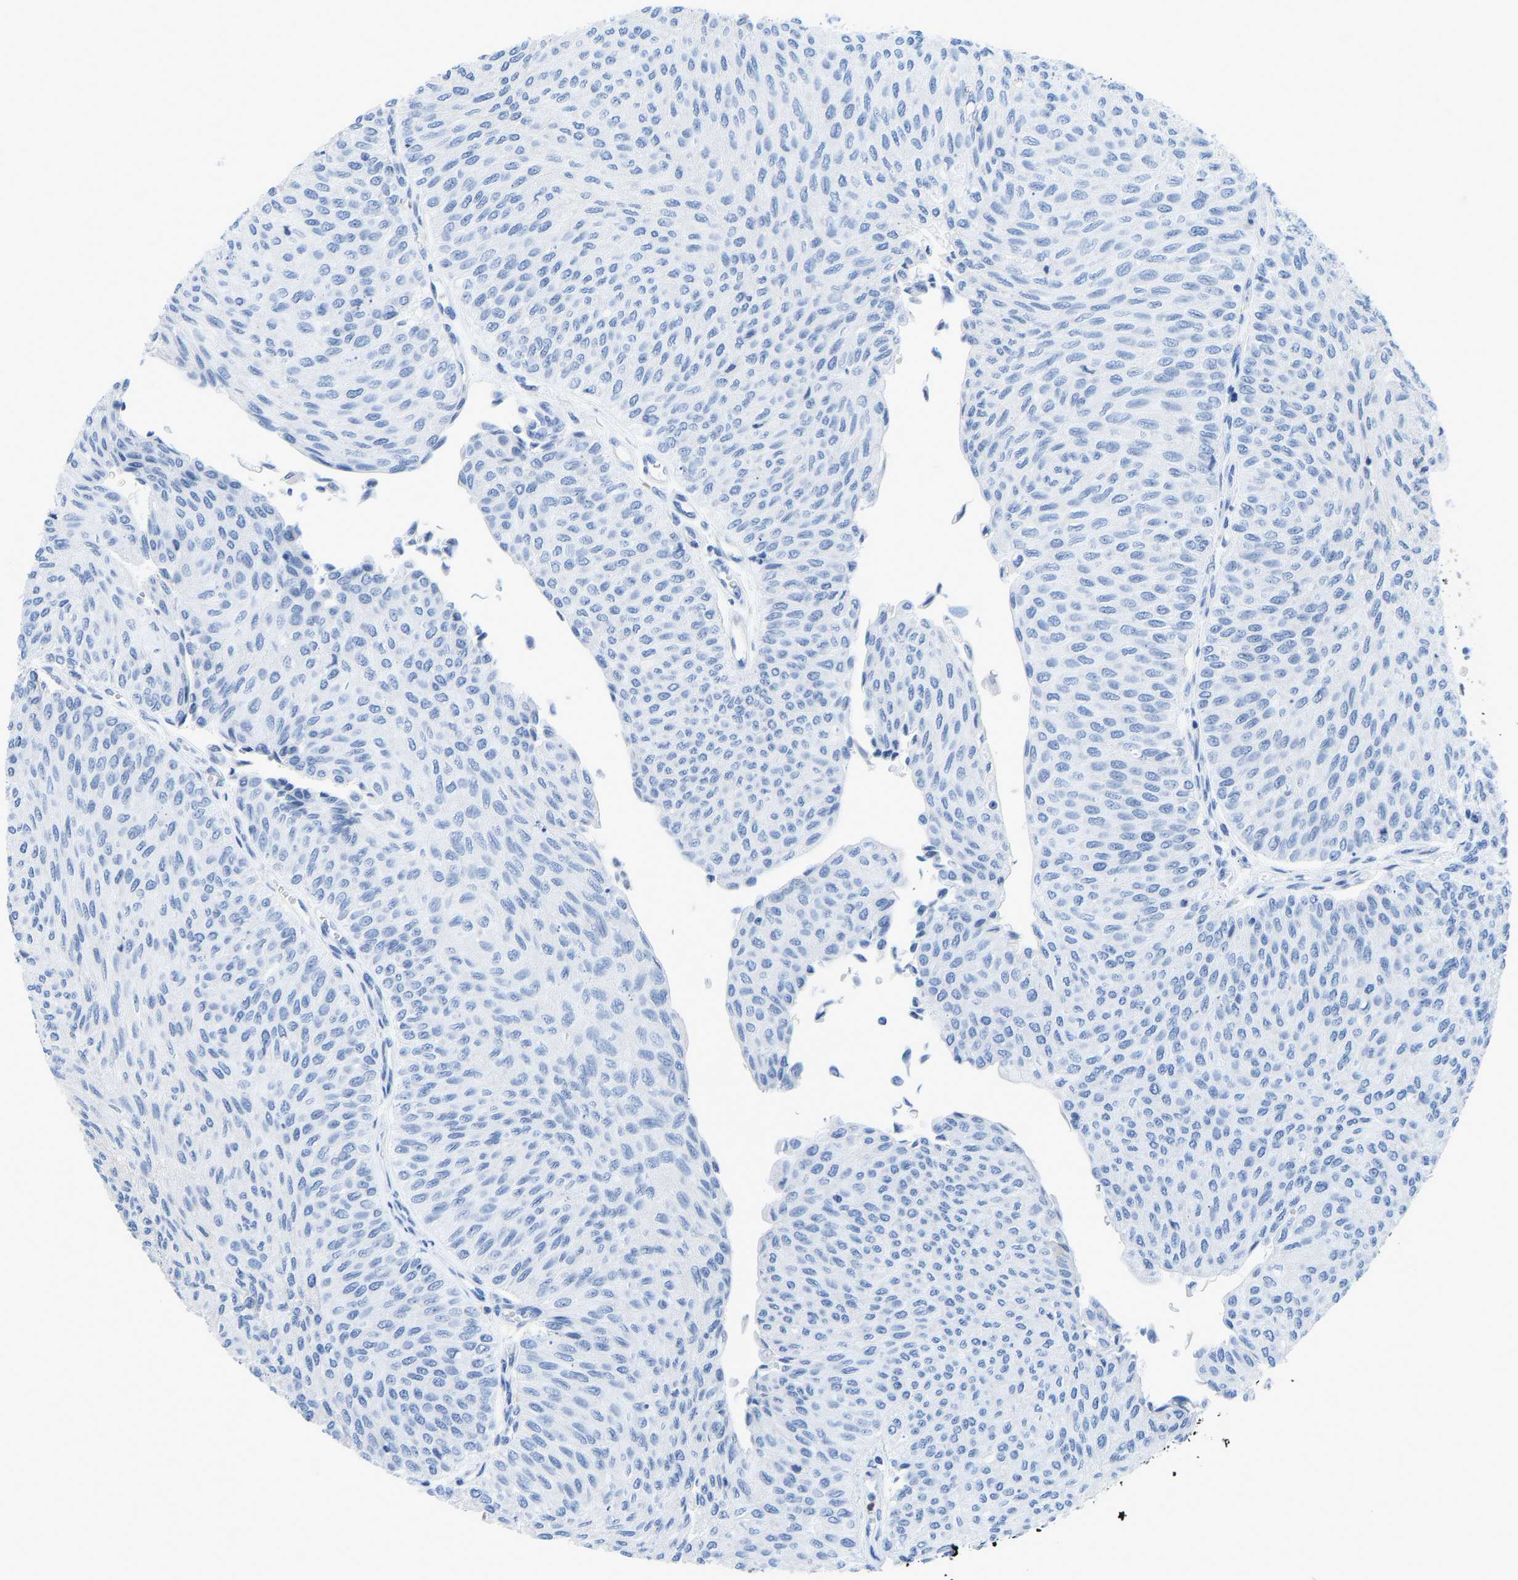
{"staining": {"intensity": "negative", "quantity": "none", "location": "none"}, "tissue": "urothelial cancer", "cell_type": "Tumor cells", "image_type": "cancer", "snomed": [{"axis": "morphology", "description": "Urothelial carcinoma, Low grade"}, {"axis": "topography", "description": "Urinary bladder"}], "caption": "Human urothelial carcinoma (low-grade) stained for a protein using immunohistochemistry displays no staining in tumor cells.", "gene": "TXNDC2", "patient": {"sex": "male", "age": 78}}